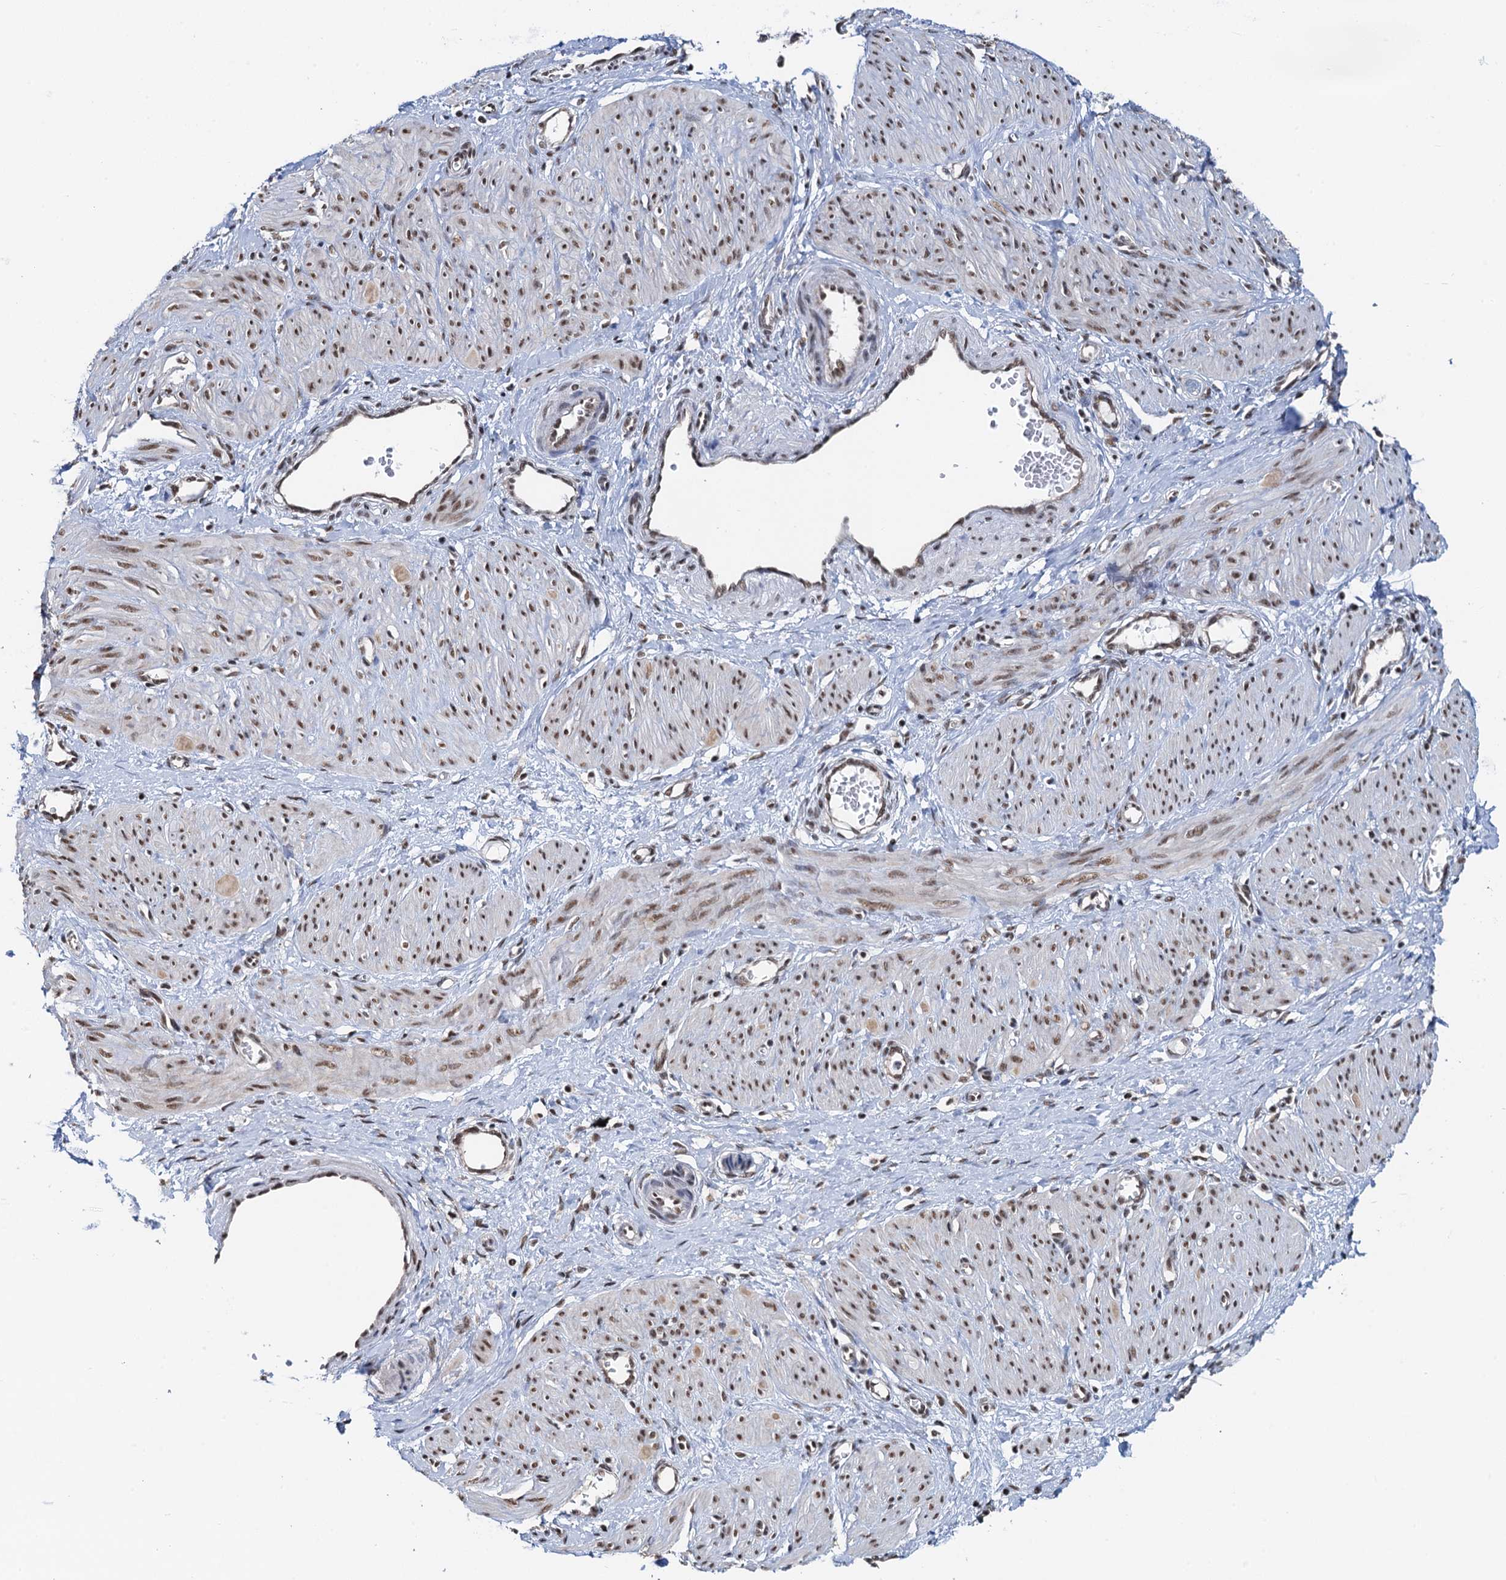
{"staining": {"intensity": "moderate", "quantity": ">75%", "location": "nuclear"}, "tissue": "smooth muscle", "cell_type": "Smooth muscle cells", "image_type": "normal", "snomed": [{"axis": "morphology", "description": "Normal tissue, NOS"}, {"axis": "topography", "description": "Endometrium"}], "caption": "A medium amount of moderate nuclear positivity is present in approximately >75% of smooth muscle cells in benign smooth muscle. Nuclei are stained in blue.", "gene": "ZNF609", "patient": {"sex": "female", "age": 33}}